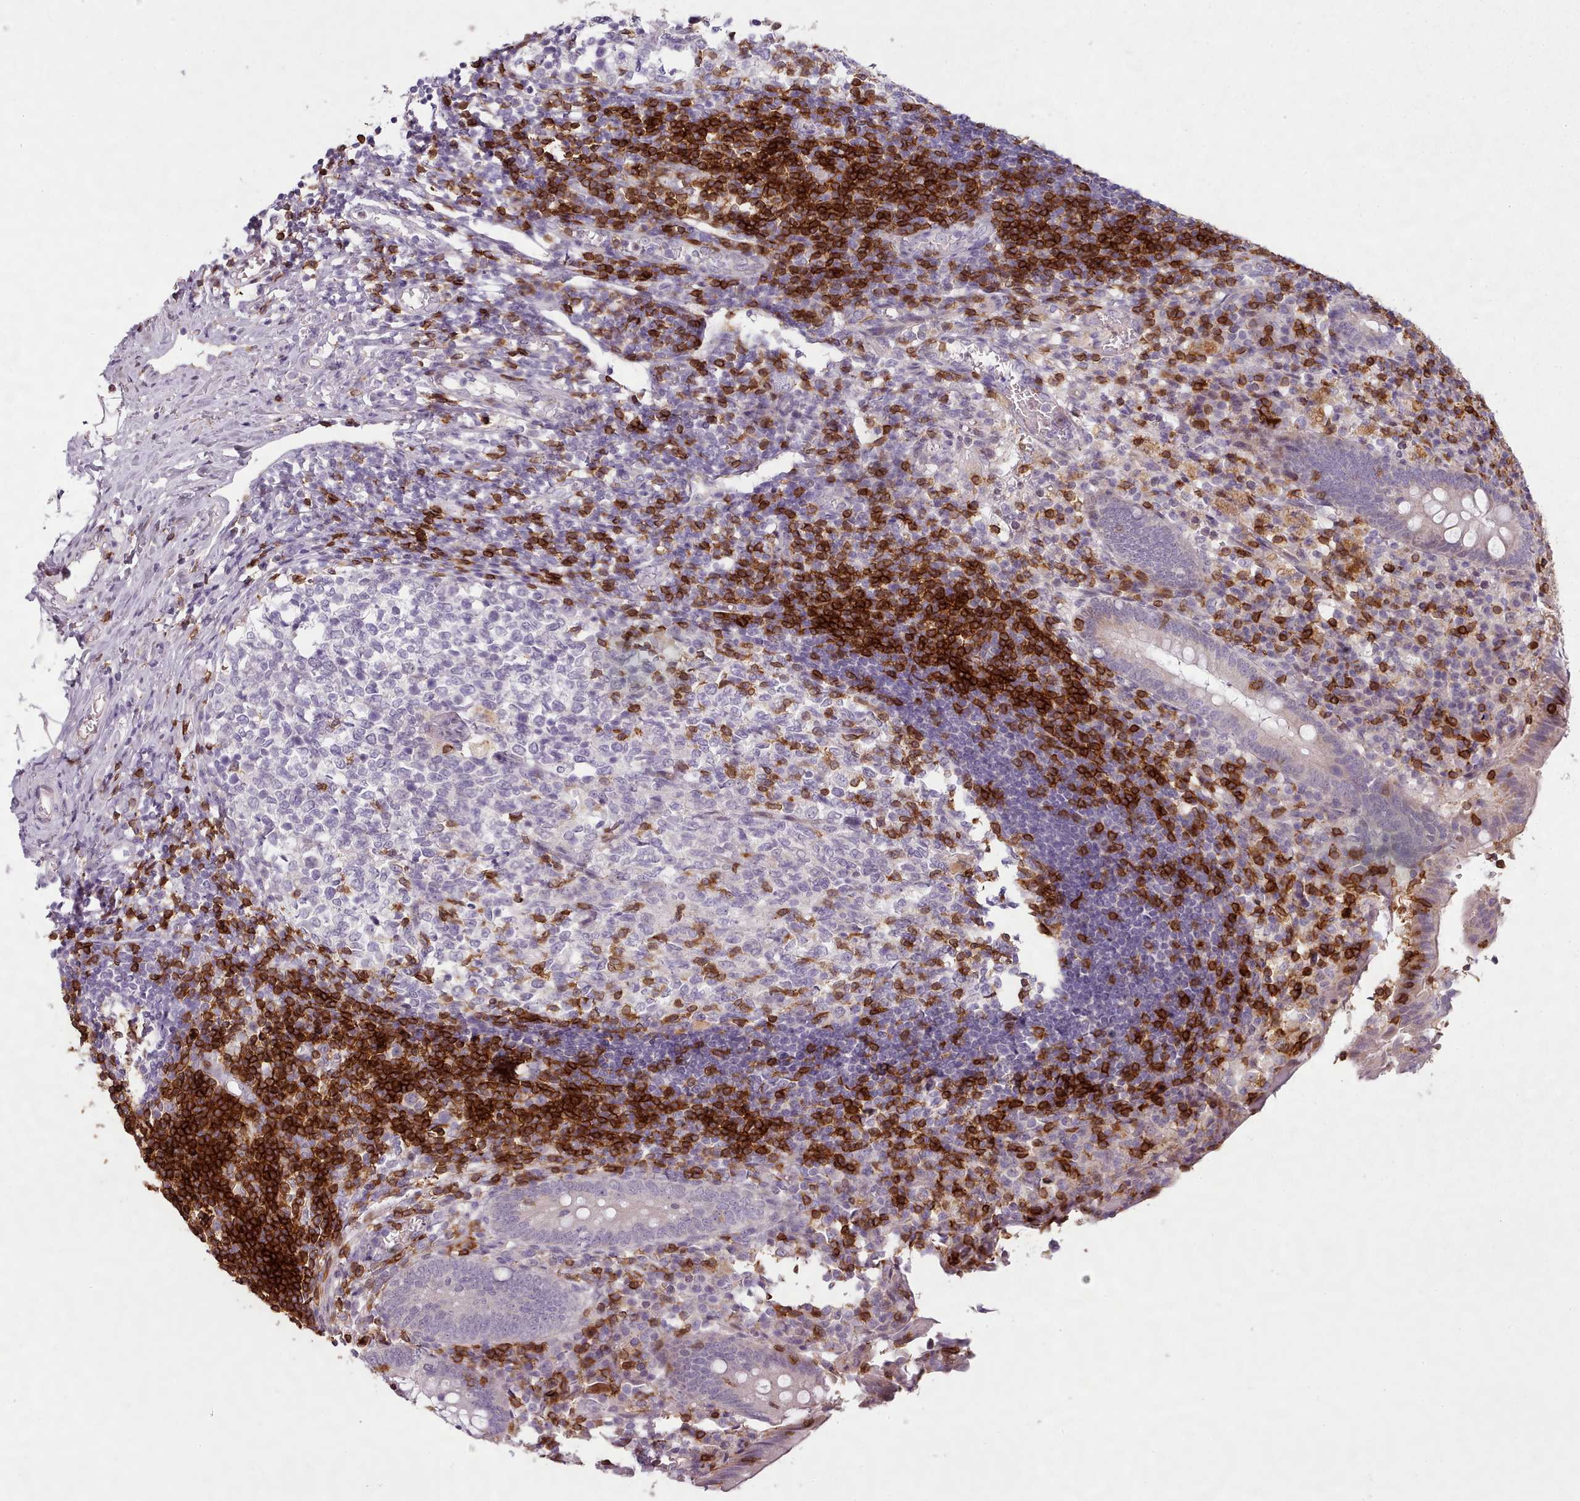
{"staining": {"intensity": "negative", "quantity": "none", "location": "none"}, "tissue": "appendix", "cell_type": "Glandular cells", "image_type": "normal", "snomed": [{"axis": "morphology", "description": "Normal tissue, NOS"}, {"axis": "topography", "description": "Appendix"}], "caption": "Immunohistochemistry of benign human appendix exhibits no positivity in glandular cells.", "gene": "ZNF583", "patient": {"sex": "female", "age": 17}}